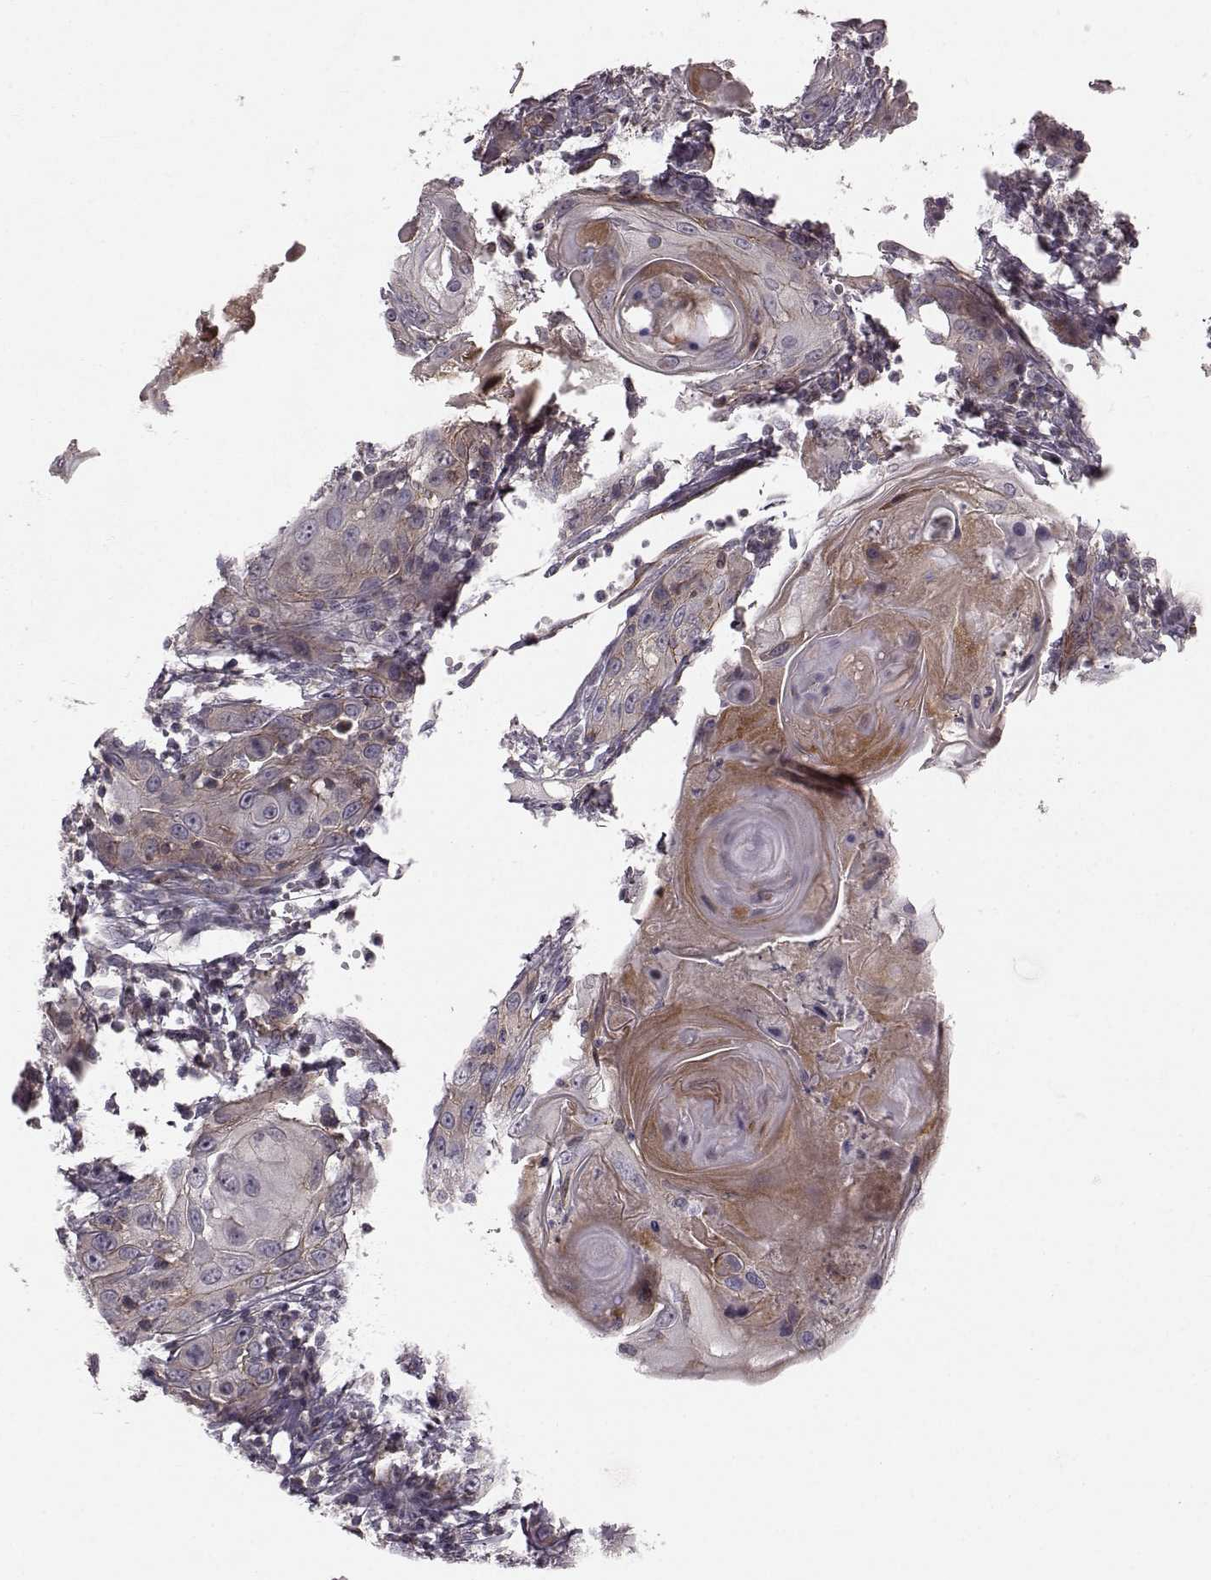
{"staining": {"intensity": "weak", "quantity": "<25%", "location": "cytoplasmic/membranous"}, "tissue": "head and neck cancer", "cell_type": "Tumor cells", "image_type": "cancer", "snomed": [{"axis": "morphology", "description": "Squamous cell carcinoma, NOS"}, {"axis": "topography", "description": "Head-Neck"}], "caption": "High power microscopy image of an IHC photomicrograph of squamous cell carcinoma (head and neck), revealing no significant positivity in tumor cells.", "gene": "SLC22A18", "patient": {"sex": "female", "age": 80}}